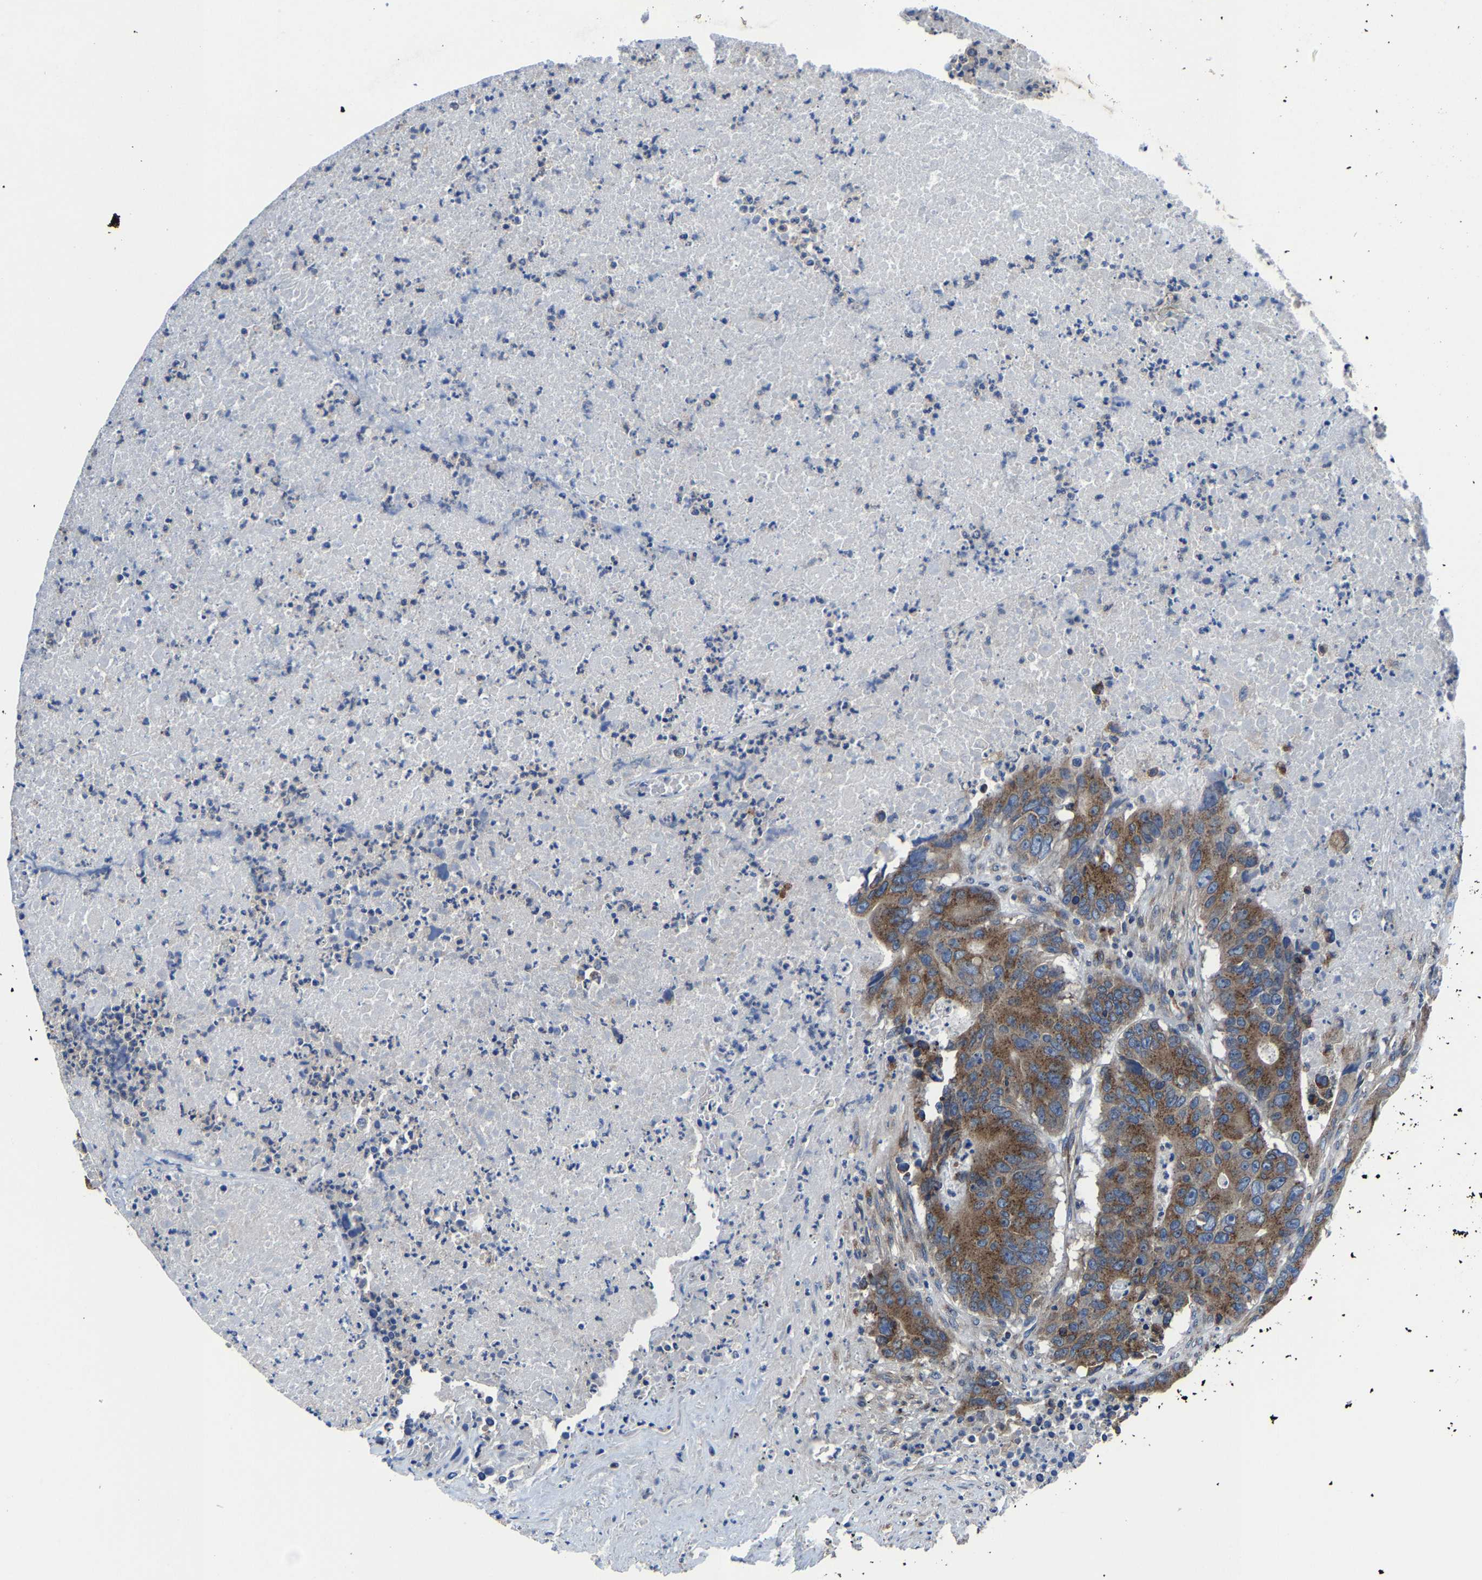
{"staining": {"intensity": "moderate", "quantity": ">75%", "location": "cytoplasmic/membranous"}, "tissue": "colorectal cancer", "cell_type": "Tumor cells", "image_type": "cancer", "snomed": [{"axis": "morphology", "description": "Adenocarcinoma, NOS"}, {"axis": "topography", "description": "Colon"}], "caption": "This micrograph exhibits immunohistochemistry staining of human colorectal cancer, with medium moderate cytoplasmic/membranous positivity in approximately >75% of tumor cells.", "gene": "EBAG9", "patient": {"sex": "male", "age": 87}}